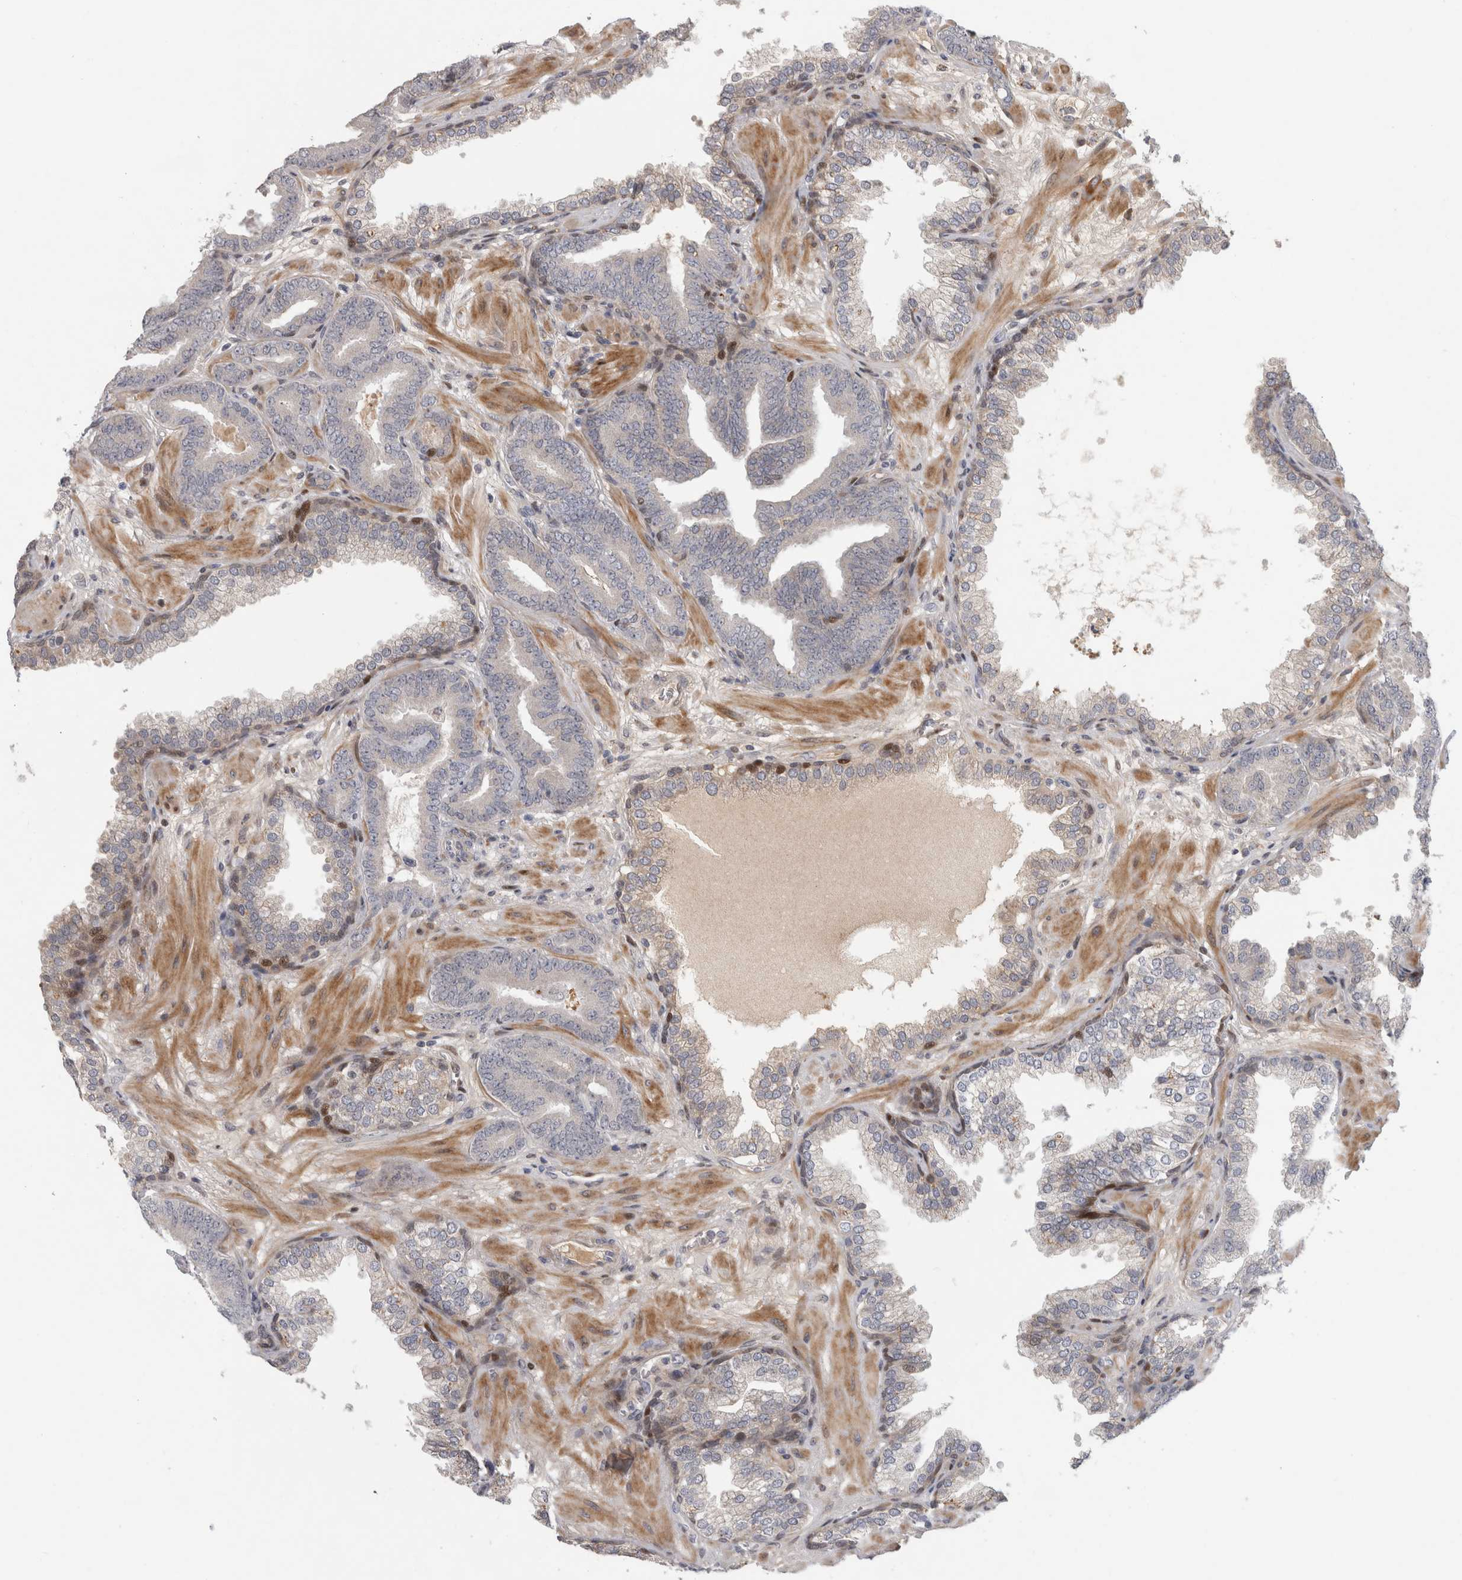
{"staining": {"intensity": "negative", "quantity": "none", "location": "none"}, "tissue": "prostate cancer", "cell_type": "Tumor cells", "image_type": "cancer", "snomed": [{"axis": "morphology", "description": "Adenocarcinoma, Low grade"}, {"axis": "topography", "description": "Prostate"}], "caption": "This is an IHC photomicrograph of human adenocarcinoma (low-grade) (prostate). There is no staining in tumor cells.", "gene": "RBM48", "patient": {"sex": "male", "age": 62}}